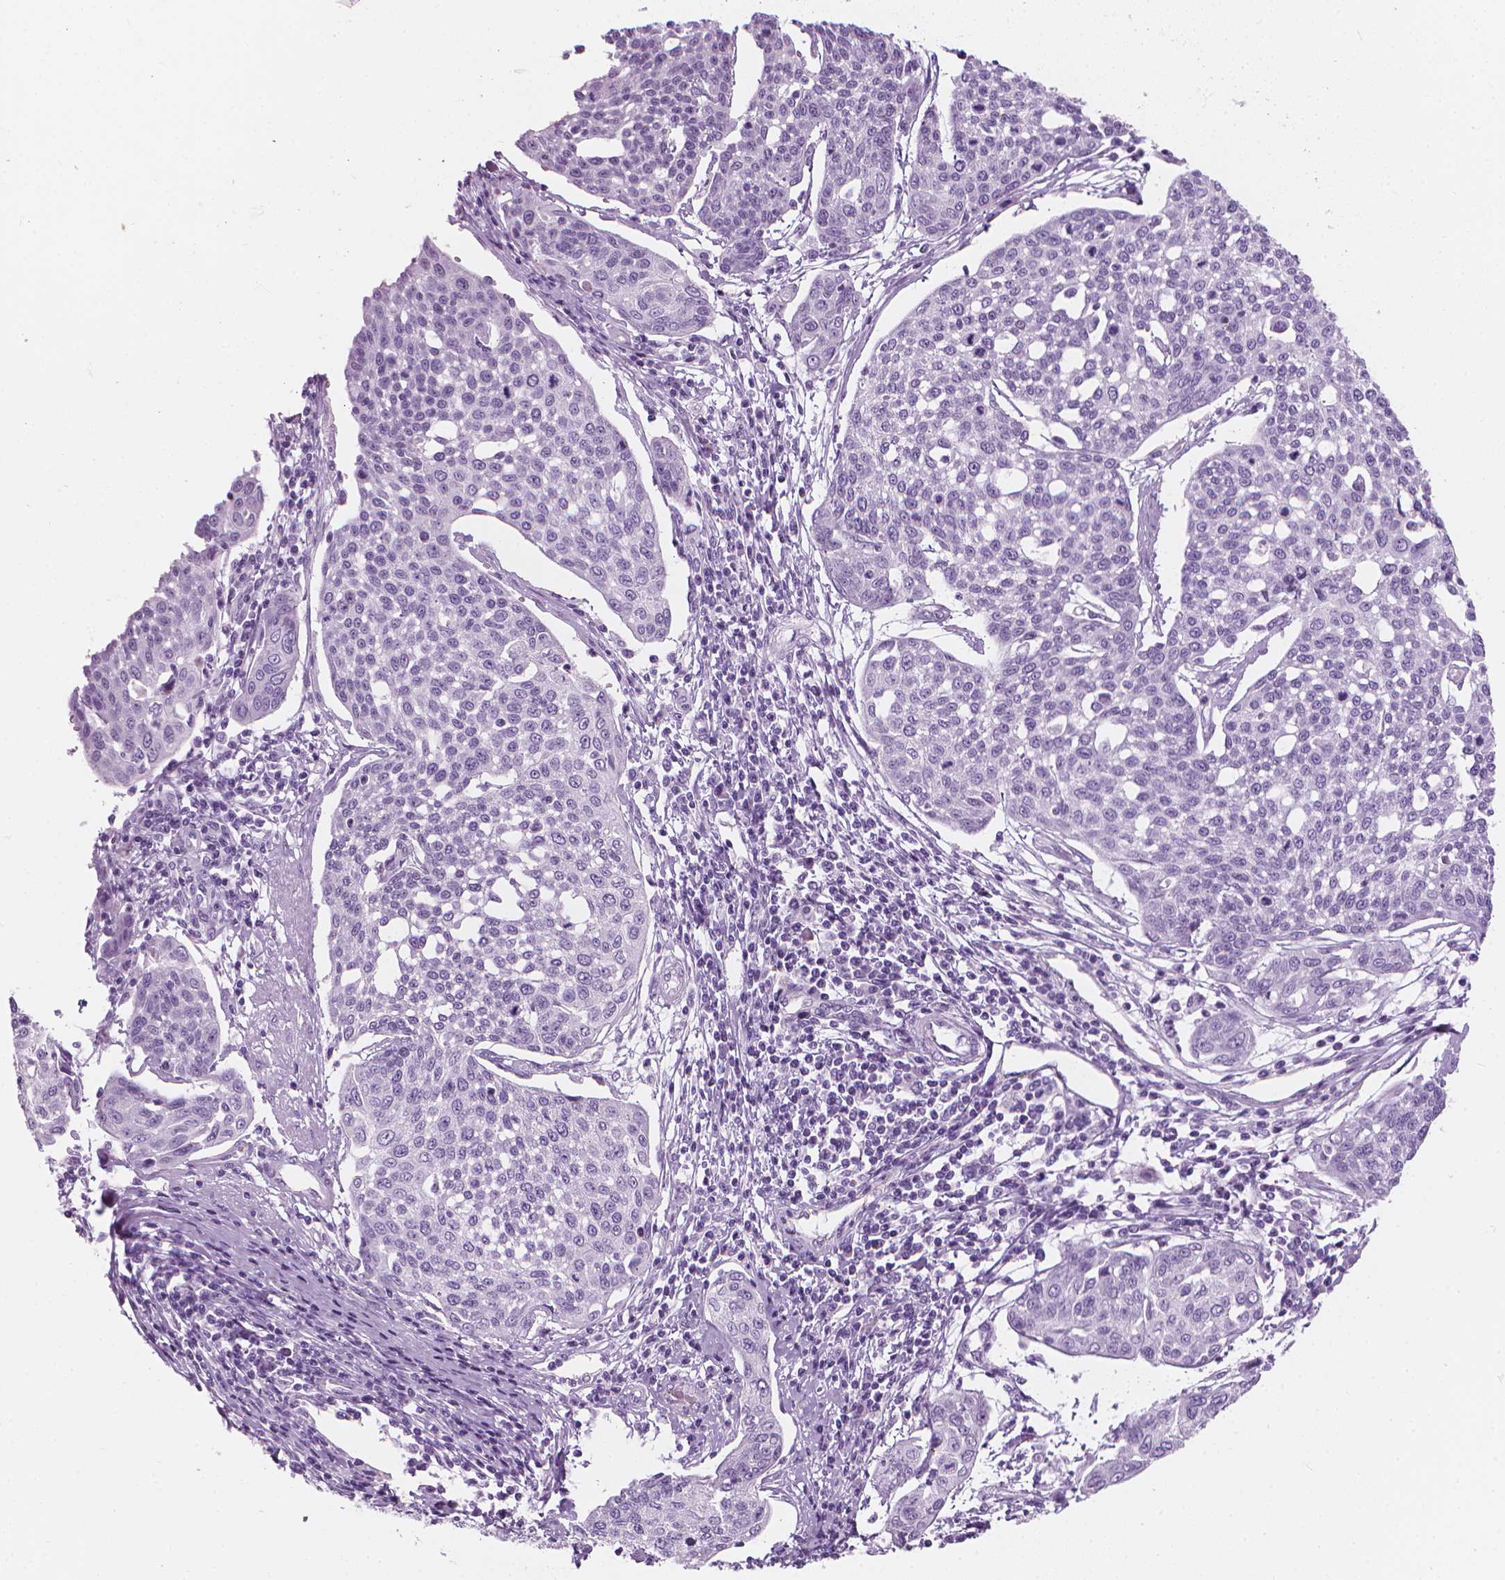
{"staining": {"intensity": "negative", "quantity": "none", "location": "none"}, "tissue": "cervical cancer", "cell_type": "Tumor cells", "image_type": "cancer", "snomed": [{"axis": "morphology", "description": "Squamous cell carcinoma, NOS"}, {"axis": "topography", "description": "Cervix"}], "caption": "The histopathology image demonstrates no staining of tumor cells in cervical squamous cell carcinoma. Nuclei are stained in blue.", "gene": "SCG3", "patient": {"sex": "female", "age": 34}}